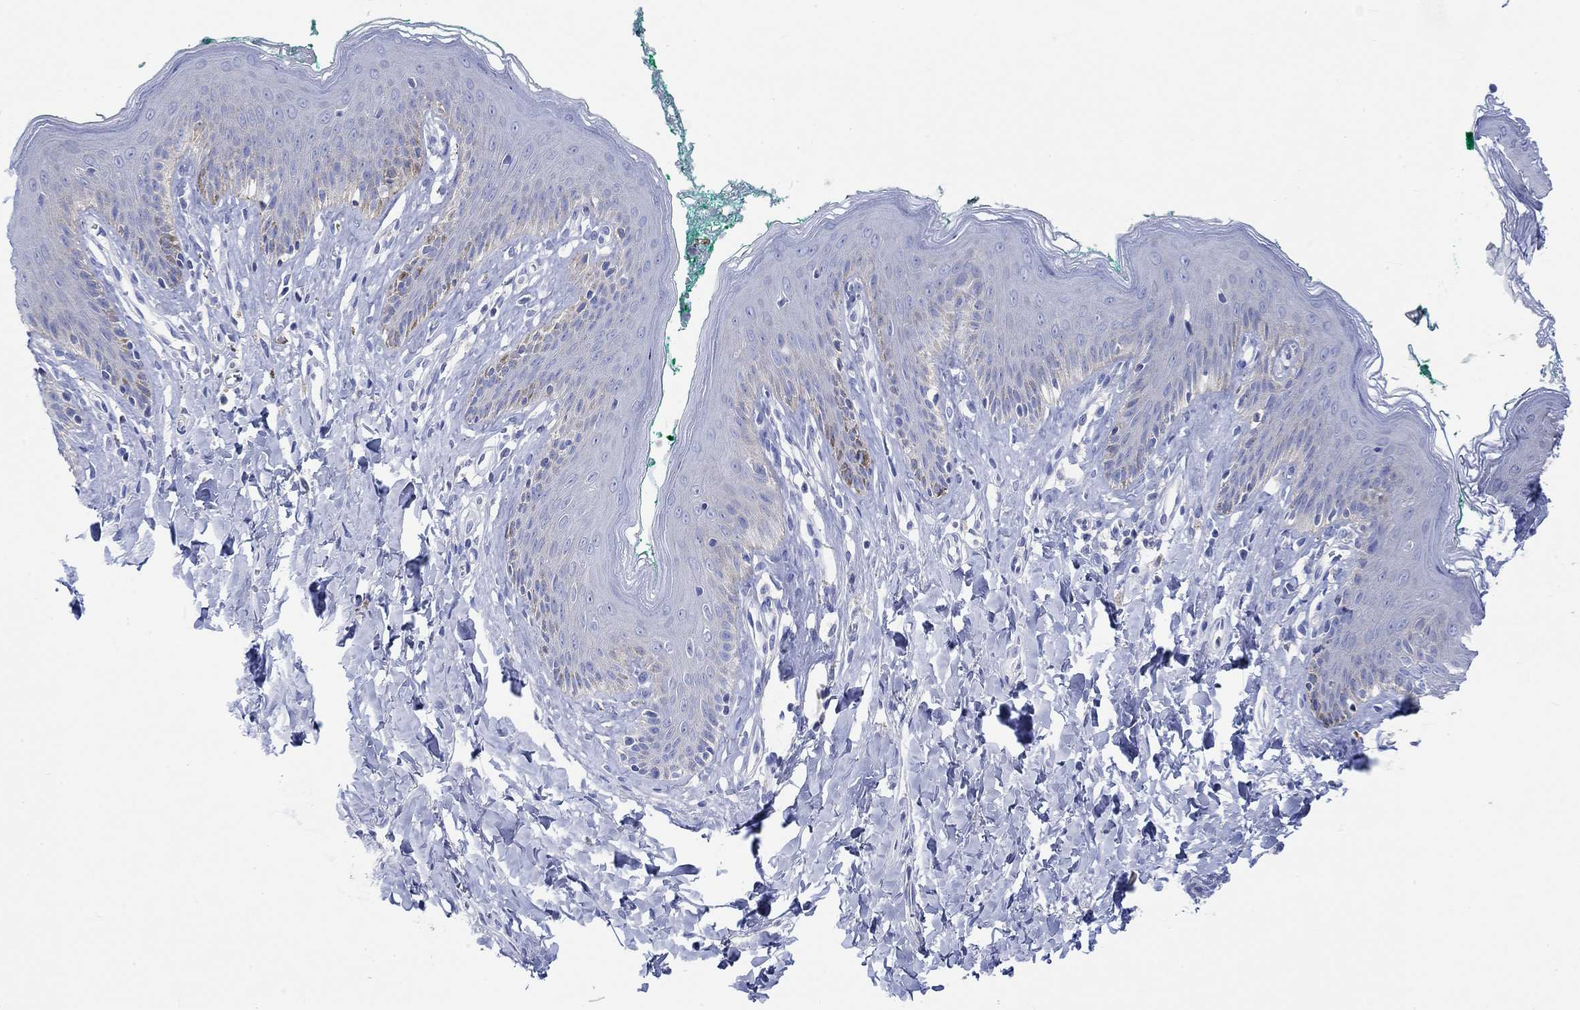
{"staining": {"intensity": "negative", "quantity": "none", "location": "none"}, "tissue": "skin", "cell_type": "Epidermal cells", "image_type": "normal", "snomed": [{"axis": "morphology", "description": "Normal tissue, NOS"}, {"axis": "topography", "description": "Vulva"}], "caption": "An image of skin stained for a protein demonstrates no brown staining in epidermal cells.", "gene": "REEP6", "patient": {"sex": "female", "age": 66}}